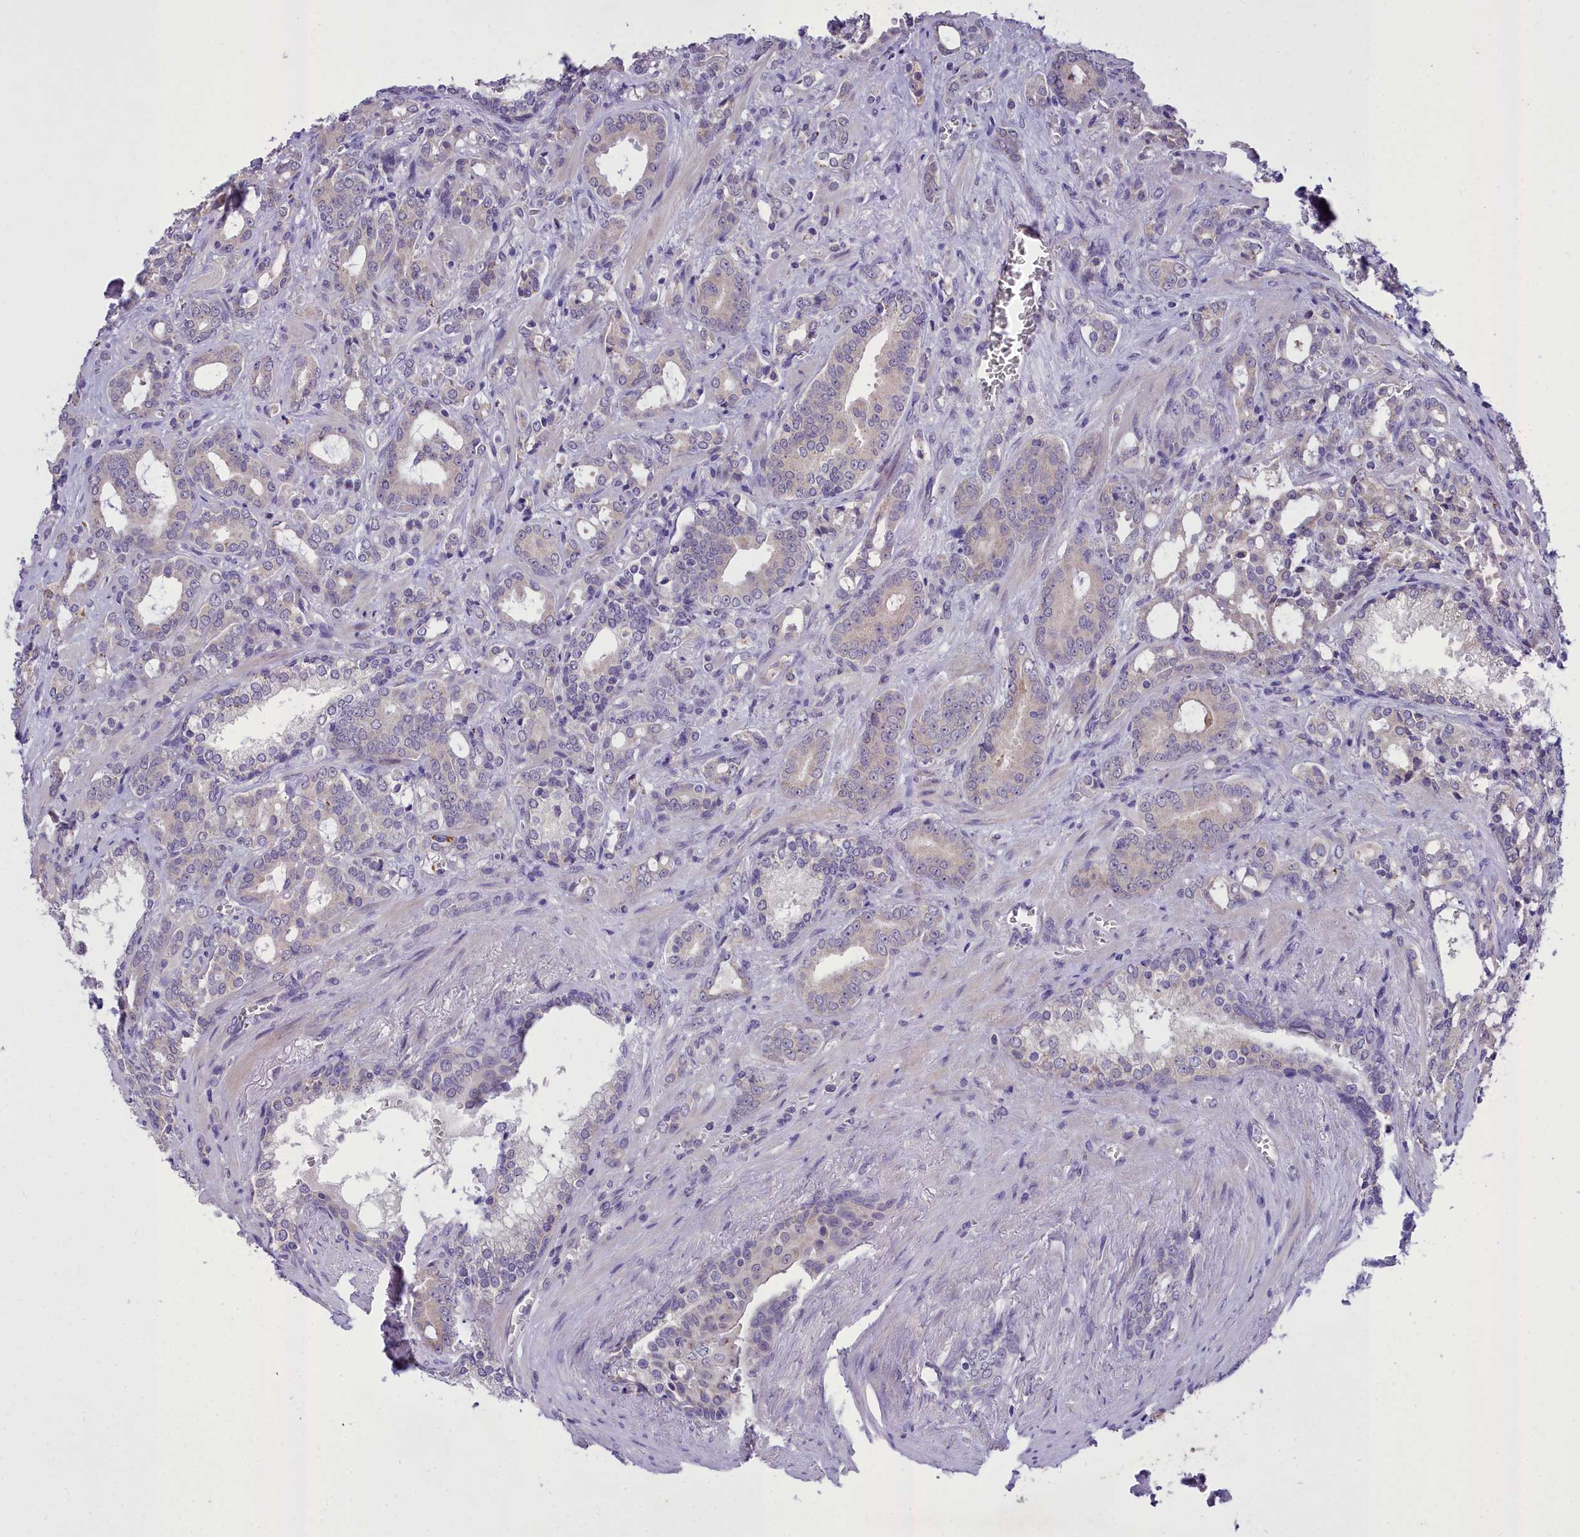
{"staining": {"intensity": "negative", "quantity": "none", "location": "none"}, "tissue": "prostate cancer", "cell_type": "Tumor cells", "image_type": "cancer", "snomed": [{"axis": "morphology", "description": "Adenocarcinoma, High grade"}, {"axis": "topography", "description": "Prostate"}], "caption": "The immunohistochemistry image has no significant staining in tumor cells of prostate adenocarcinoma (high-grade) tissue. (DAB (3,3'-diaminobenzidine) immunohistochemistry with hematoxylin counter stain).", "gene": "MIIP", "patient": {"sex": "male", "age": 72}}